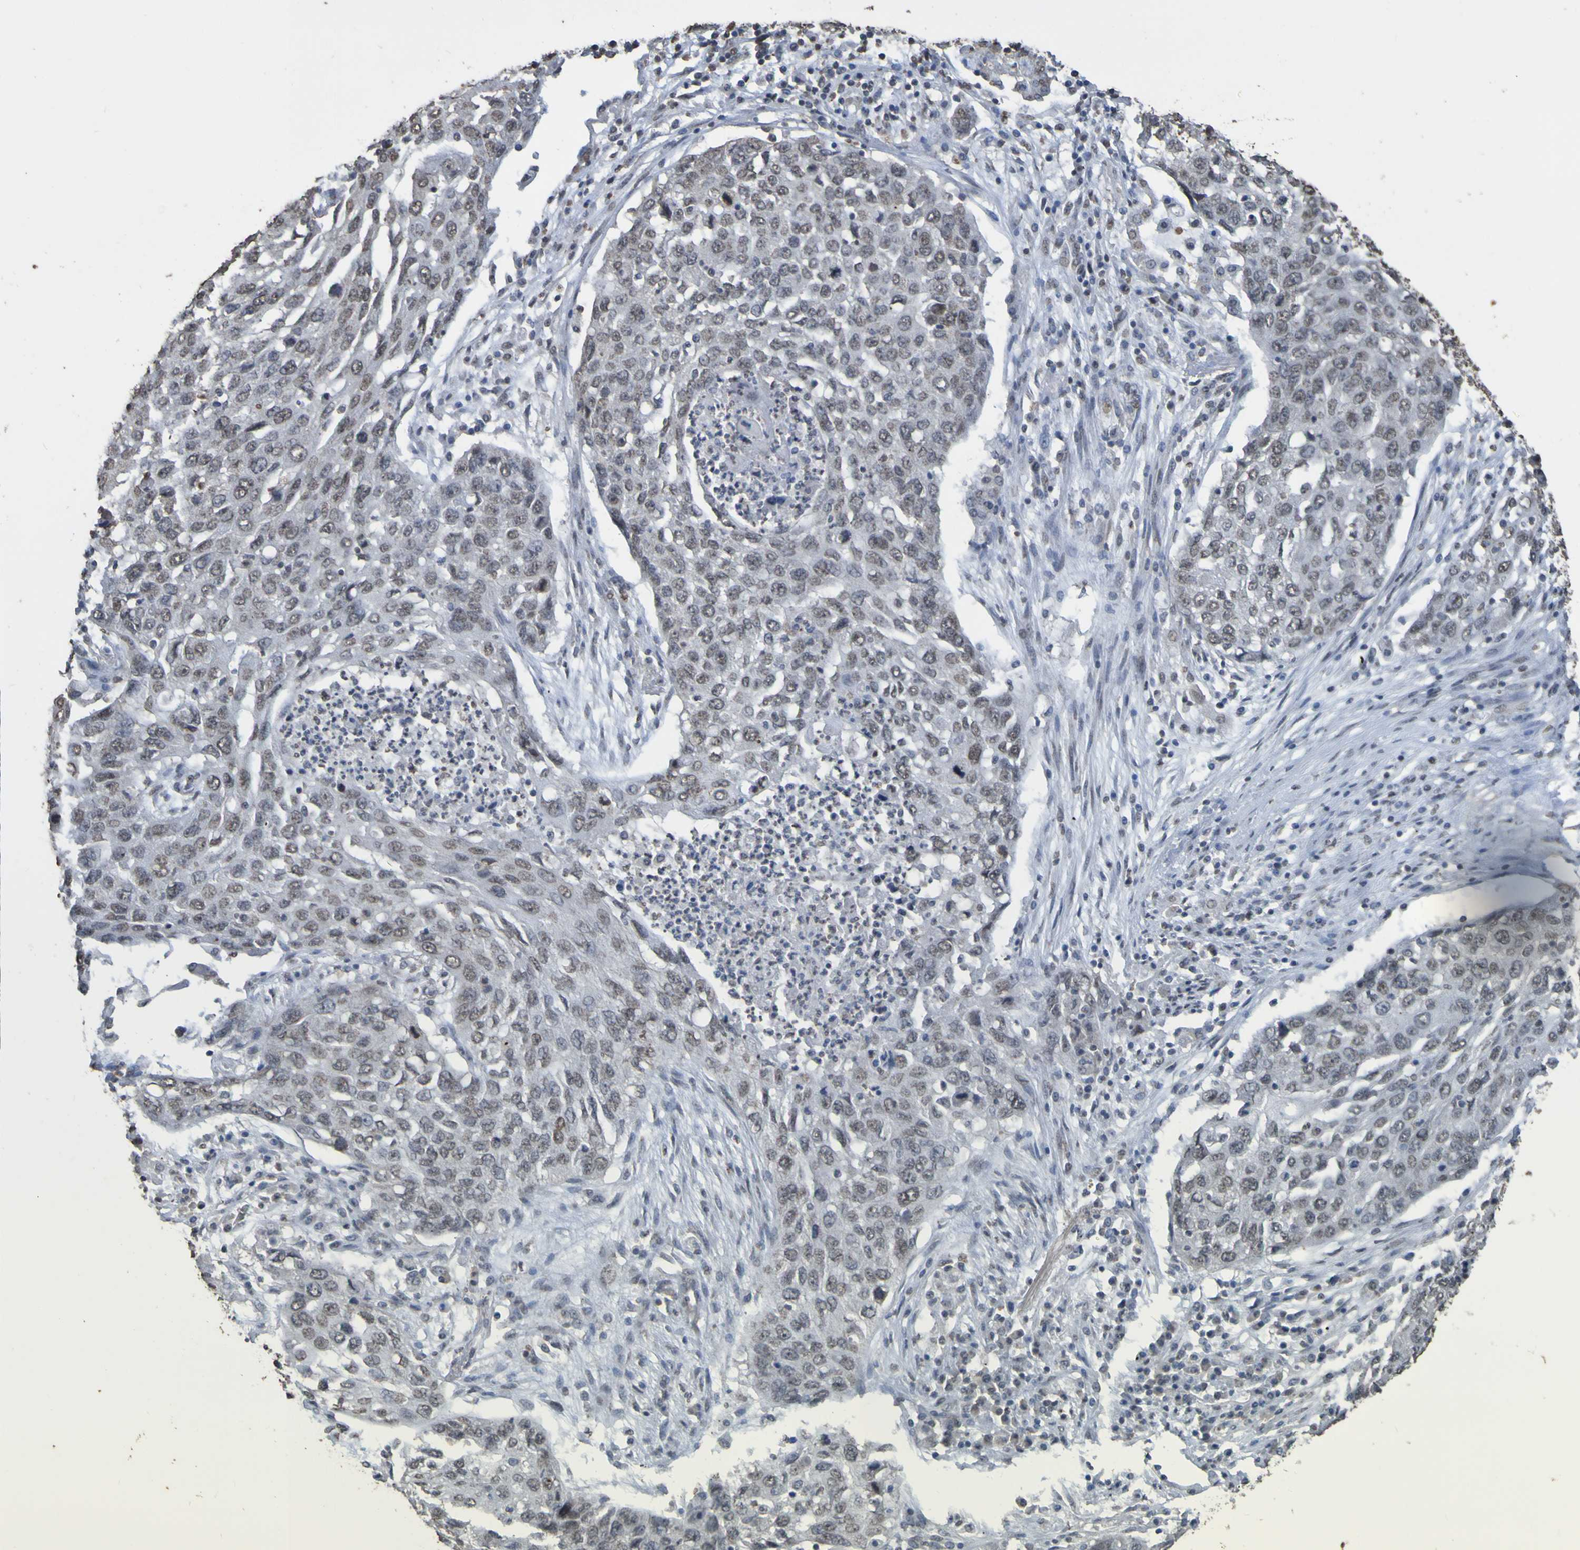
{"staining": {"intensity": "weak", "quantity": ">75%", "location": "nuclear"}, "tissue": "lung cancer", "cell_type": "Tumor cells", "image_type": "cancer", "snomed": [{"axis": "morphology", "description": "Squamous cell carcinoma, NOS"}, {"axis": "topography", "description": "Lung"}], "caption": "Approximately >75% of tumor cells in lung cancer (squamous cell carcinoma) display weak nuclear protein expression as visualized by brown immunohistochemical staining.", "gene": "ALKBH2", "patient": {"sex": "female", "age": 63}}